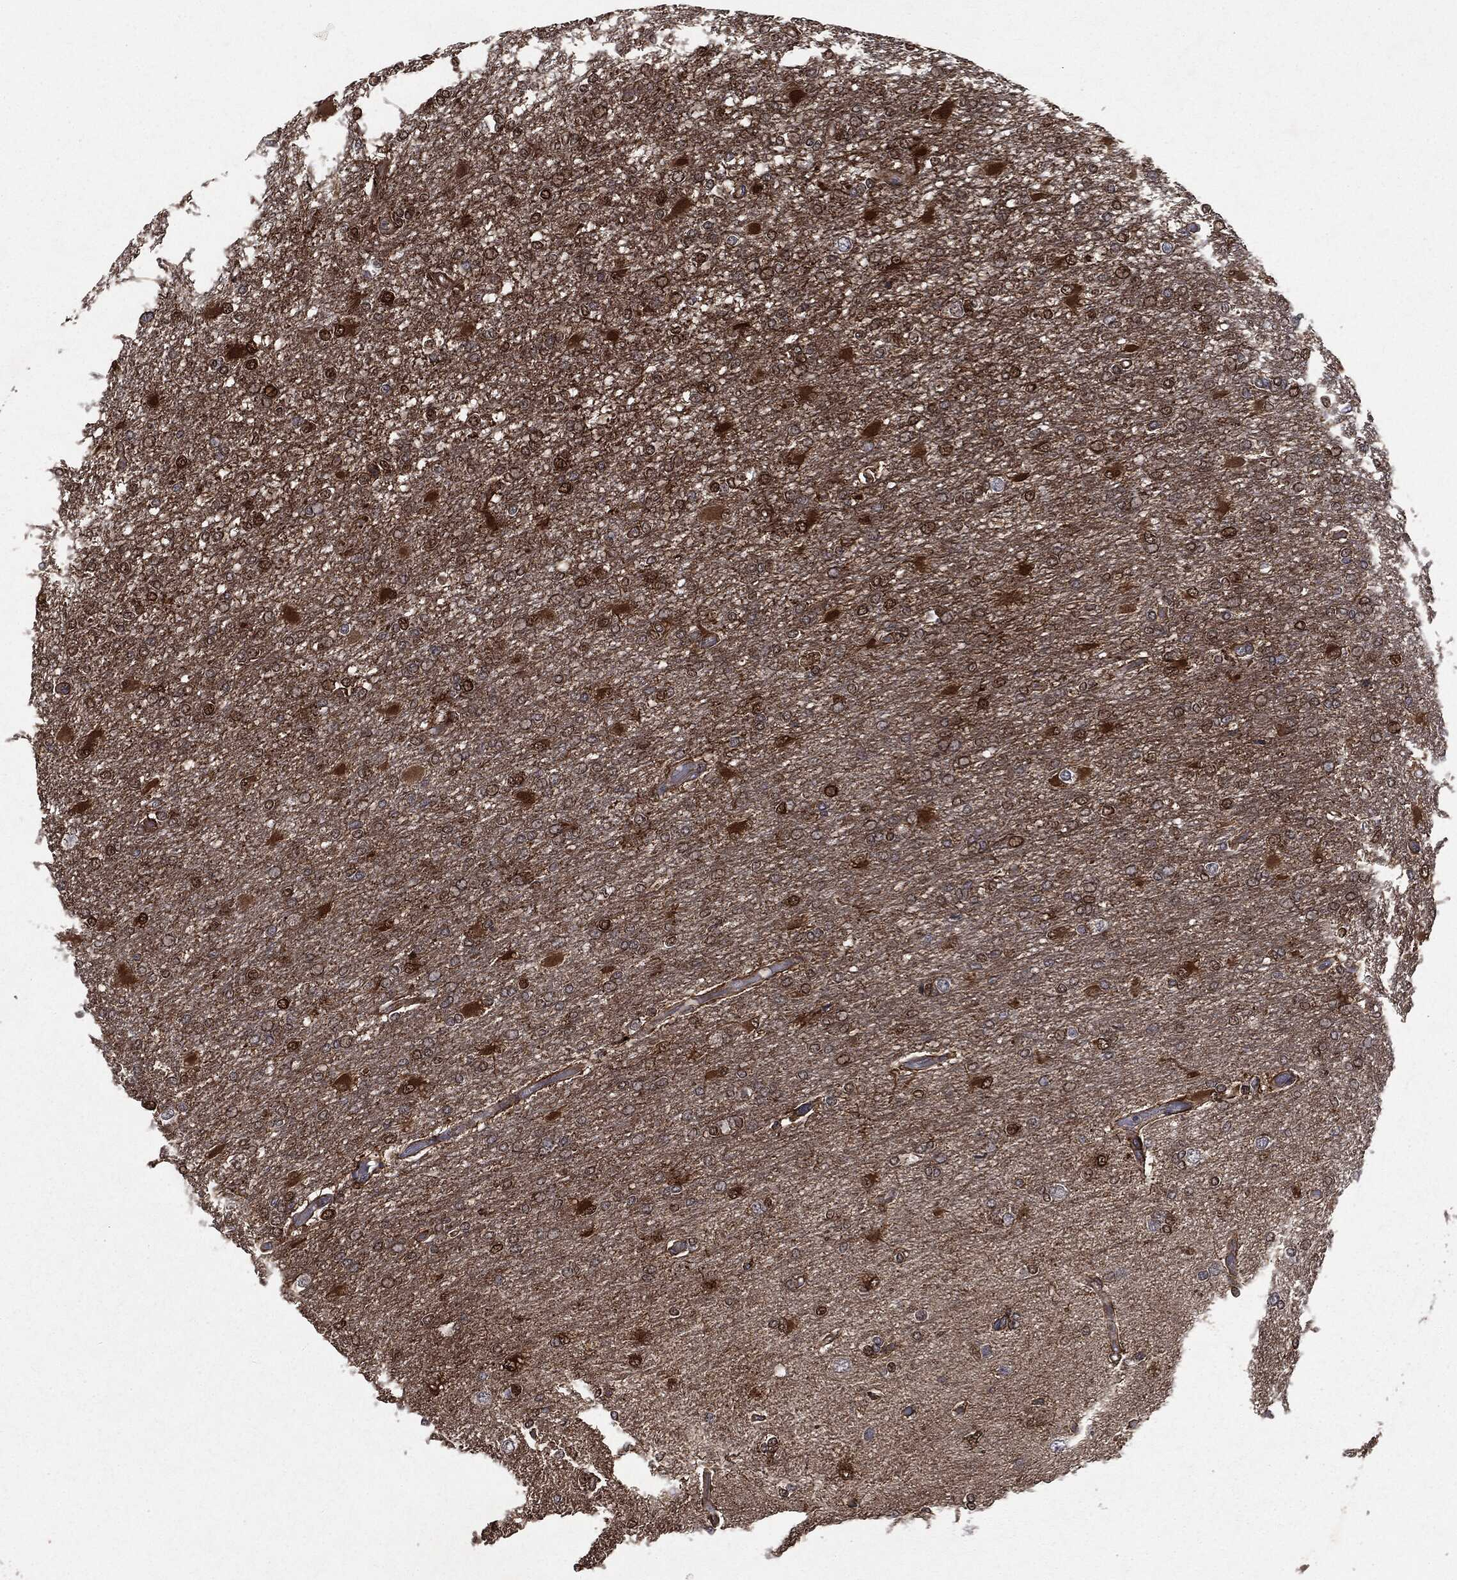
{"staining": {"intensity": "strong", "quantity": "<25%", "location": "cytoplasmic/membranous,nuclear"}, "tissue": "glioma", "cell_type": "Tumor cells", "image_type": "cancer", "snomed": [{"axis": "morphology", "description": "Glioma, malignant, High grade"}, {"axis": "topography", "description": "Cerebral cortex"}], "caption": "Immunohistochemical staining of glioma shows medium levels of strong cytoplasmic/membranous and nuclear staining in about <25% of tumor cells.", "gene": "PLOD3", "patient": {"sex": "male", "age": 79}}